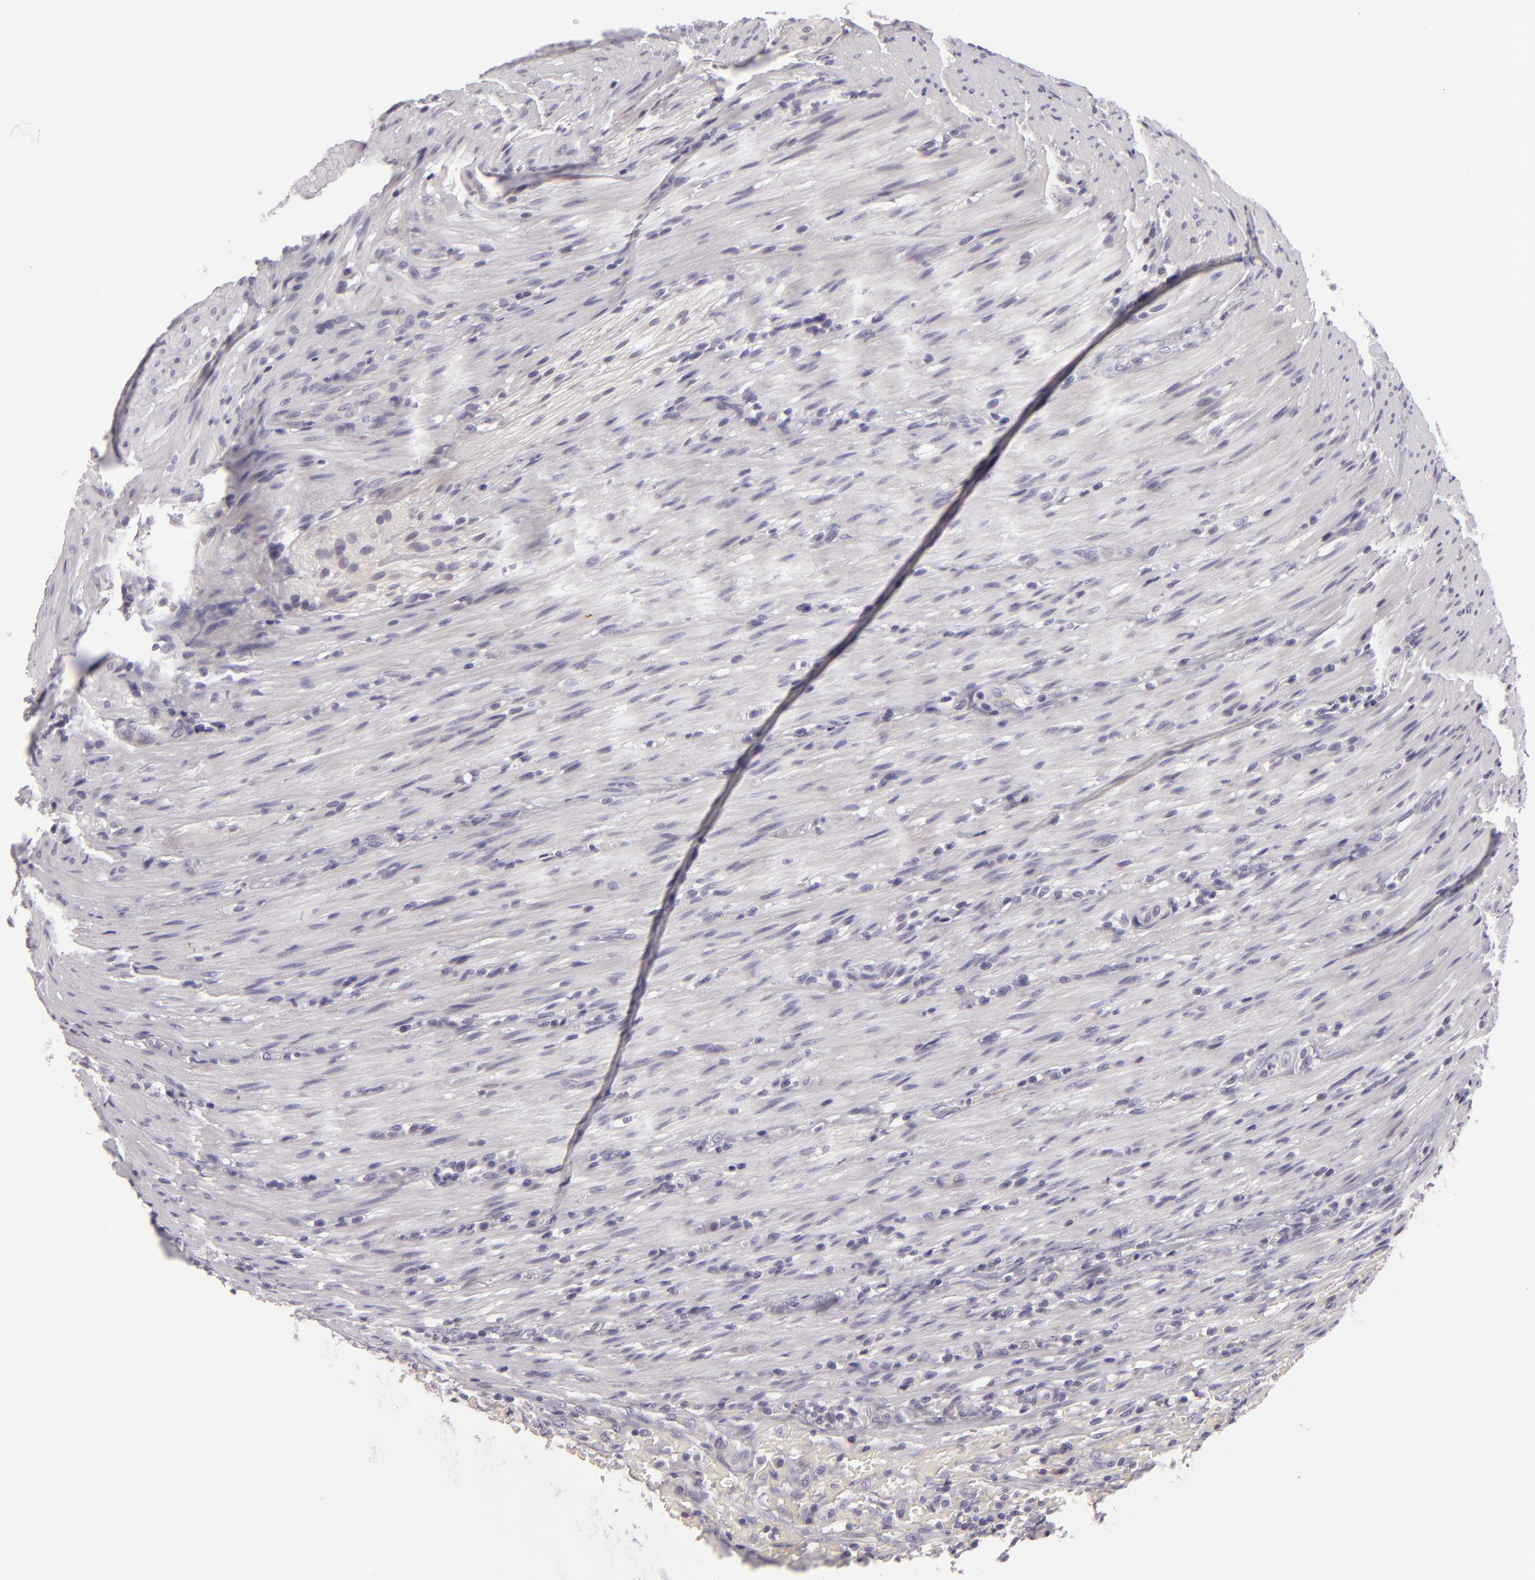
{"staining": {"intensity": "negative", "quantity": "none", "location": "none"}, "tissue": "colorectal cancer", "cell_type": "Tumor cells", "image_type": "cancer", "snomed": [{"axis": "morphology", "description": "Adenocarcinoma, NOS"}, {"axis": "topography", "description": "Colon"}], "caption": "The photomicrograph exhibits no significant expression in tumor cells of adenocarcinoma (colorectal). (Brightfield microscopy of DAB (3,3'-diaminobenzidine) IHC at high magnification).", "gene": "EGFL6", "patient": {"sex": "male", "age": 54}}